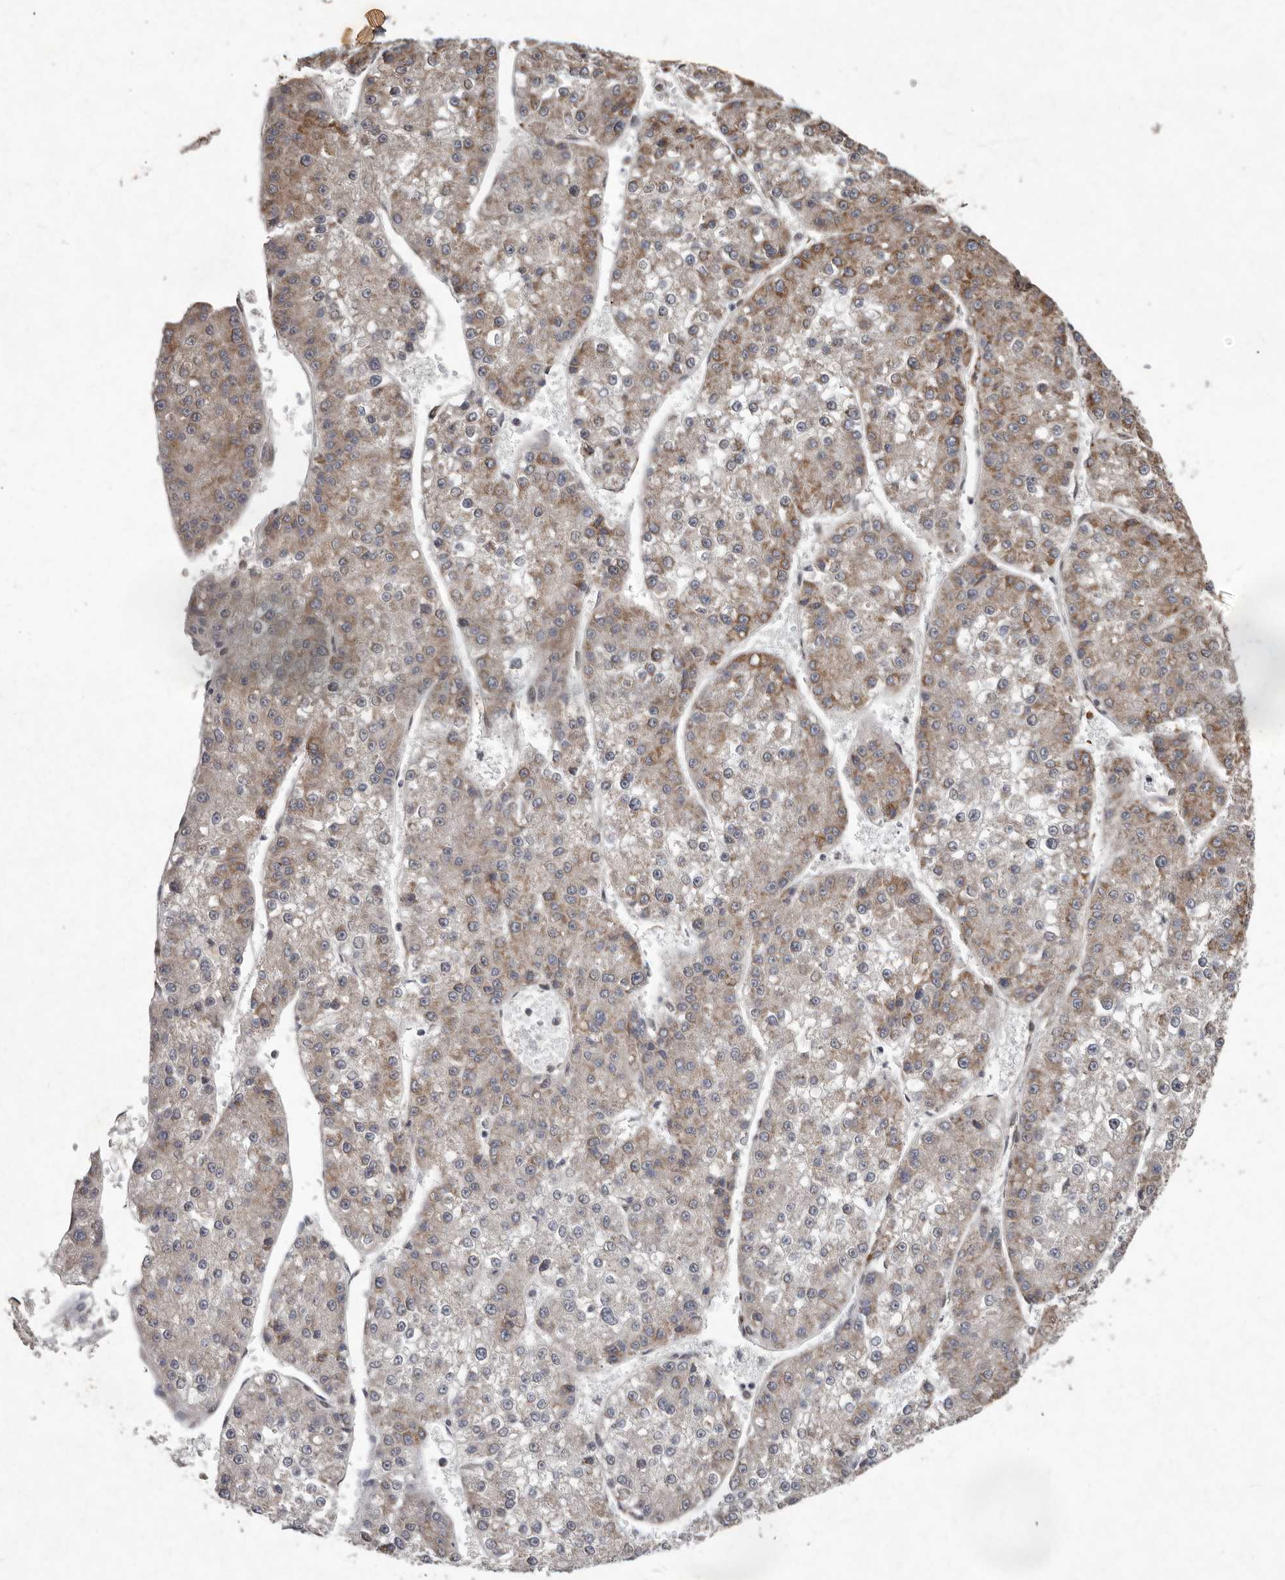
{"staining": {"intensity": "moderate", "quantity": "<25%", "location": "cytoplasmic/membranous"}, "tissue": "liver cancer", "cell_type": "Tumor cells", "image_type": "cancer", "snomed": [{"axis": "morphology", "description": "Carcinoma, Hepatocellular, NOS"}, {"axis": "topography", "description": "Liver"}], "caption": "IHC image of neoplastic tissue: liver cancer (hepatocellular carcinoma) stained using immunohistochemistry reveals low levels of moderate protein expression localized specifically in the cytoplasmic/membranous of tumor cells, appearing as a cytoplasmic/membranous brown color.", "gene": "LRGUK", "patient": {"sex": "female", "age": 73}}